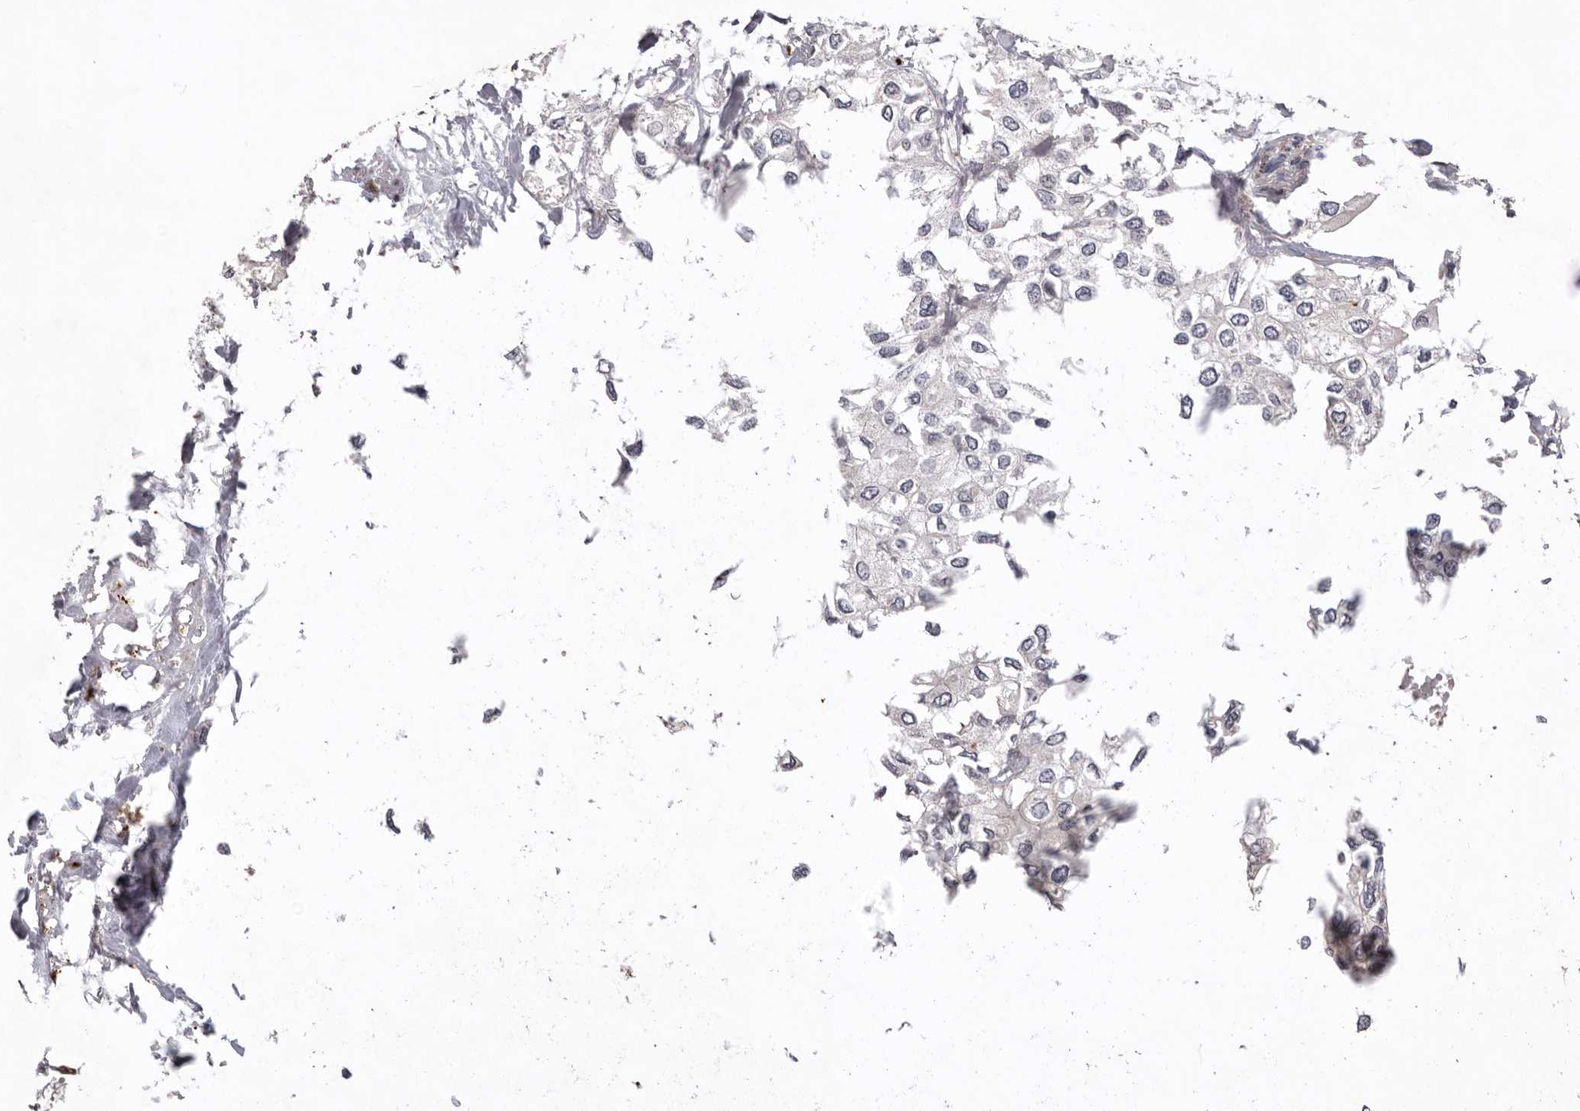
{"staining": {"intensity": "negative", "quantity": "none", "location": "none"}, "tissue": "urothelial cancer", "cell_type": "Tumor cells", "image_type": "cancer", "snomed": [{"axis": "morphology", "description": "Urothelial carcinoma, High grade"}, {"axis": "topography", "description": "Urinary bladder"}], "caption": "Tumor cells are negative for brown protein staining in urothelial cancer. The staining was performed using DAB (3,3'-diaminobenzidine) to visualize the protein expression in brown, while the nuclei were stained in blue with hematoxylin (Magnification: 20x).", "gene": "WDR47", "patient": {"sex": "male", "age": 64}}